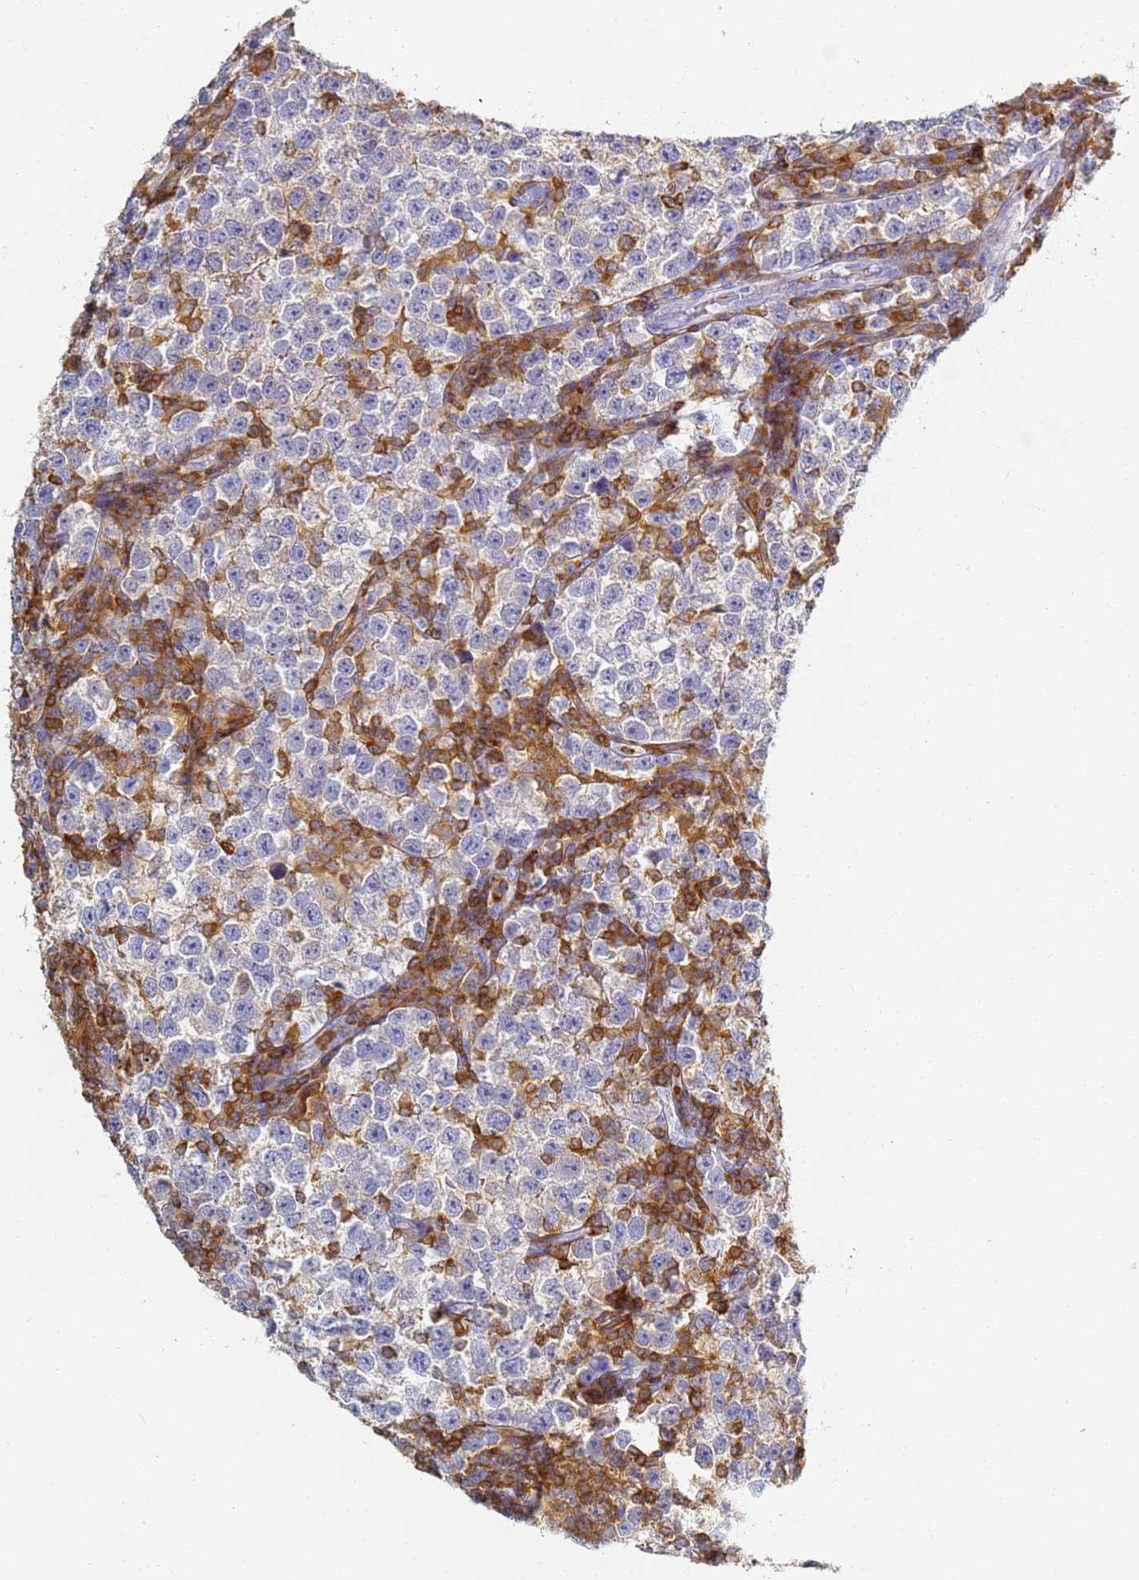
{"staining": {"intensity": "negative", "quantity": "none", "location": "none"}, "tissue": "testis cancer", "cell_type": "Tumor cells", "image_type": "cancer", "snomed": [{"axis": "morphology", "description": "Normal tissue, NOS"}, {"axis": "morphology", "description": "Seminoma, NOS"}, {"axis": "topography", "description": "Testis"}], "caption": "This micrograph is of testis cancer (seminoma) stained with immunohistochemistry to label a protein in brown with the nuclei are counter-stained blue. There is no positivity in tumor cells.", "gene": "BIN2", "patient": {"sex": "male", "age": 43}}